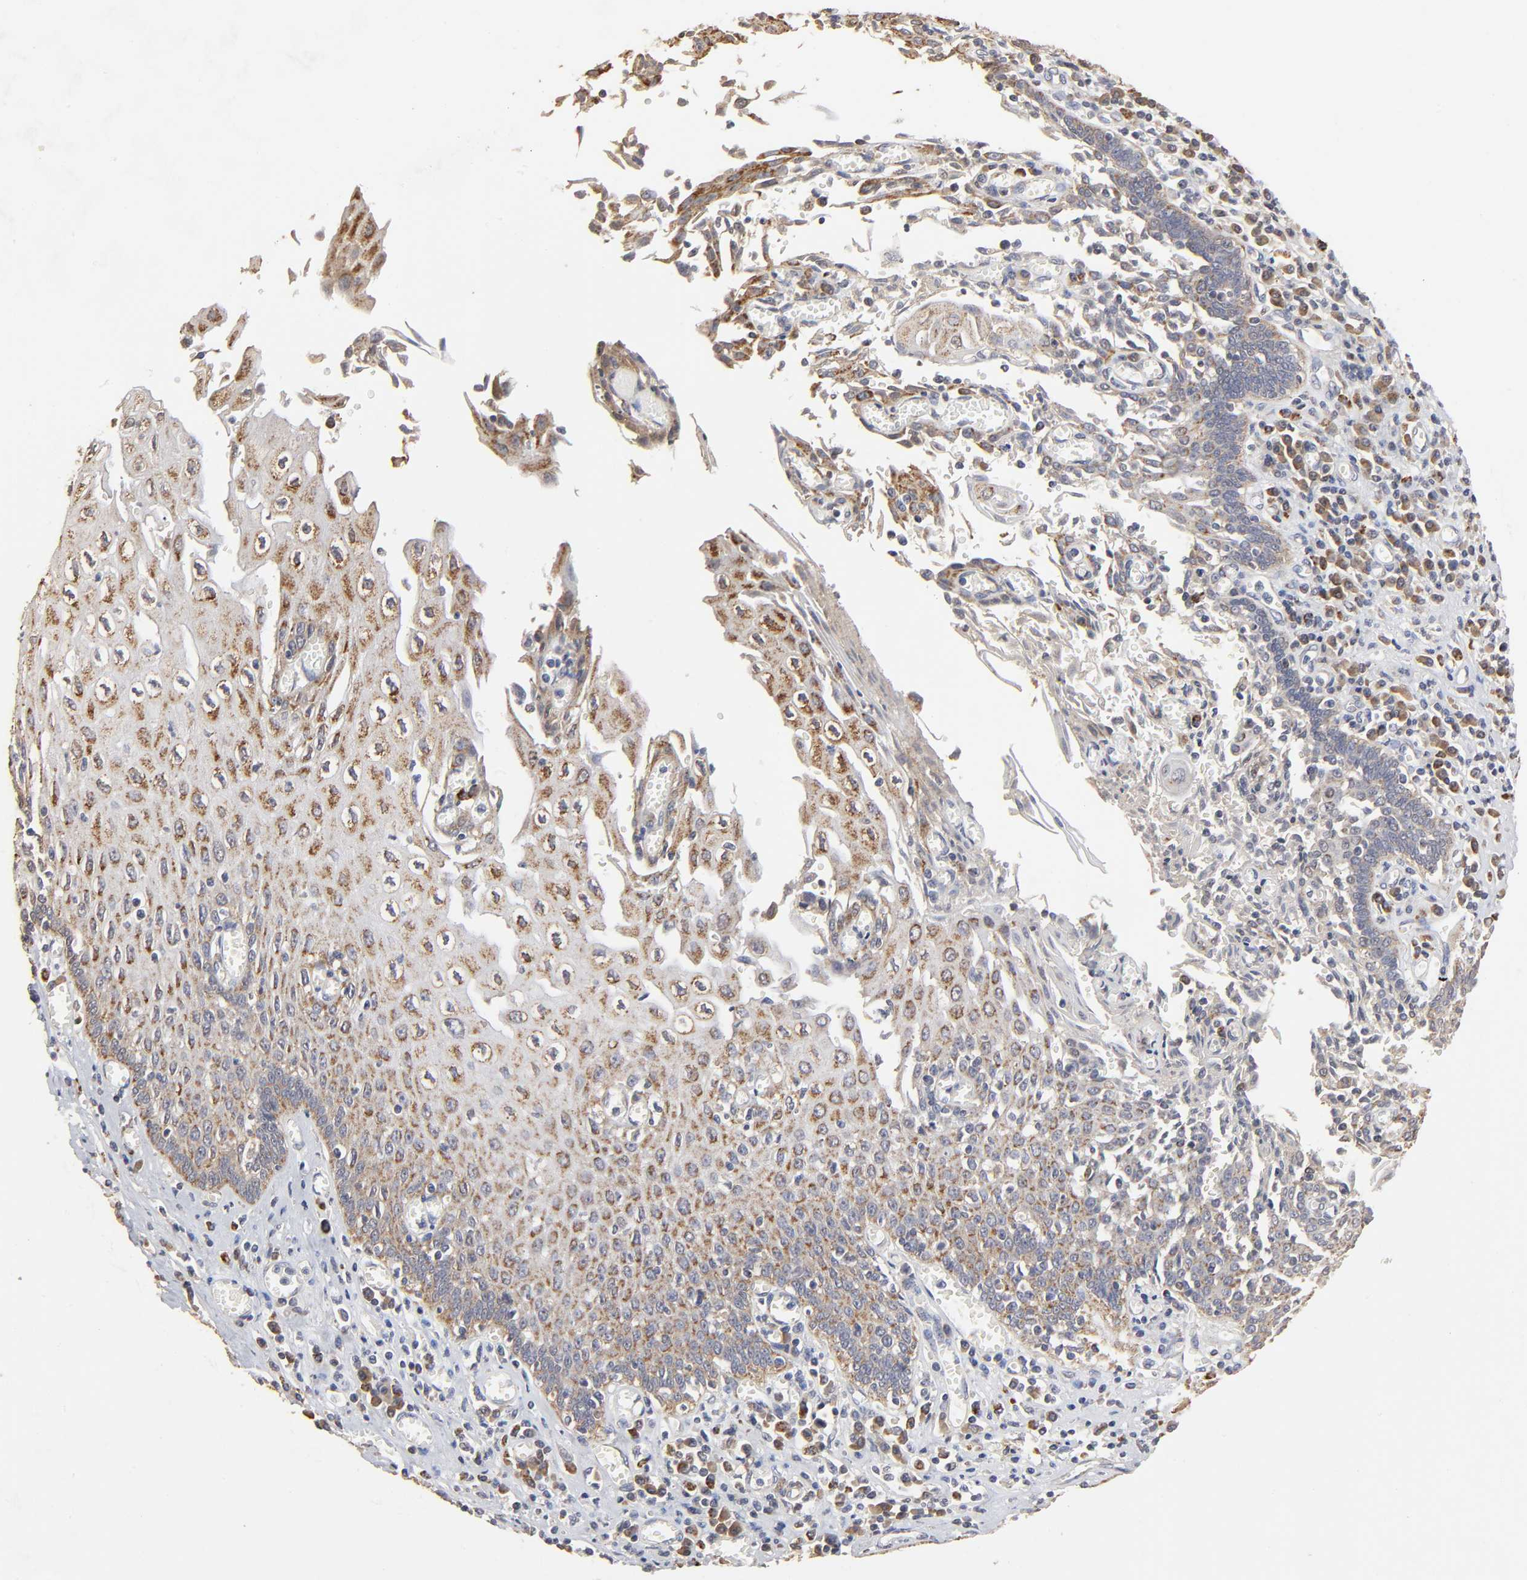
{"staining": {"intensity": "strong", "quantity": "25%-75%", "location": "cytoplasmic/membranous"}, "tissue": "esophagus", "cell_type": "Squamous epithelial cells", "image_type": "normal", "snomed": [{"axis": "morphology", "description": "Normal tissue, NOS"}, {"axis": "morphology", "description": "Squamous cell carcinoma, NOS"}, {"axis": "topography", "description": "Esophagus"}], "caption": "Unremarkable esophagus demonstrates strong cytoplasmic/membranous staining in about 25%-75% of squamous epithelial cells Ihc stains the protein in brown and the nuclei are stained blue..", "gene": "CYCS", "patient": {"sex": "male", "age": 65}}